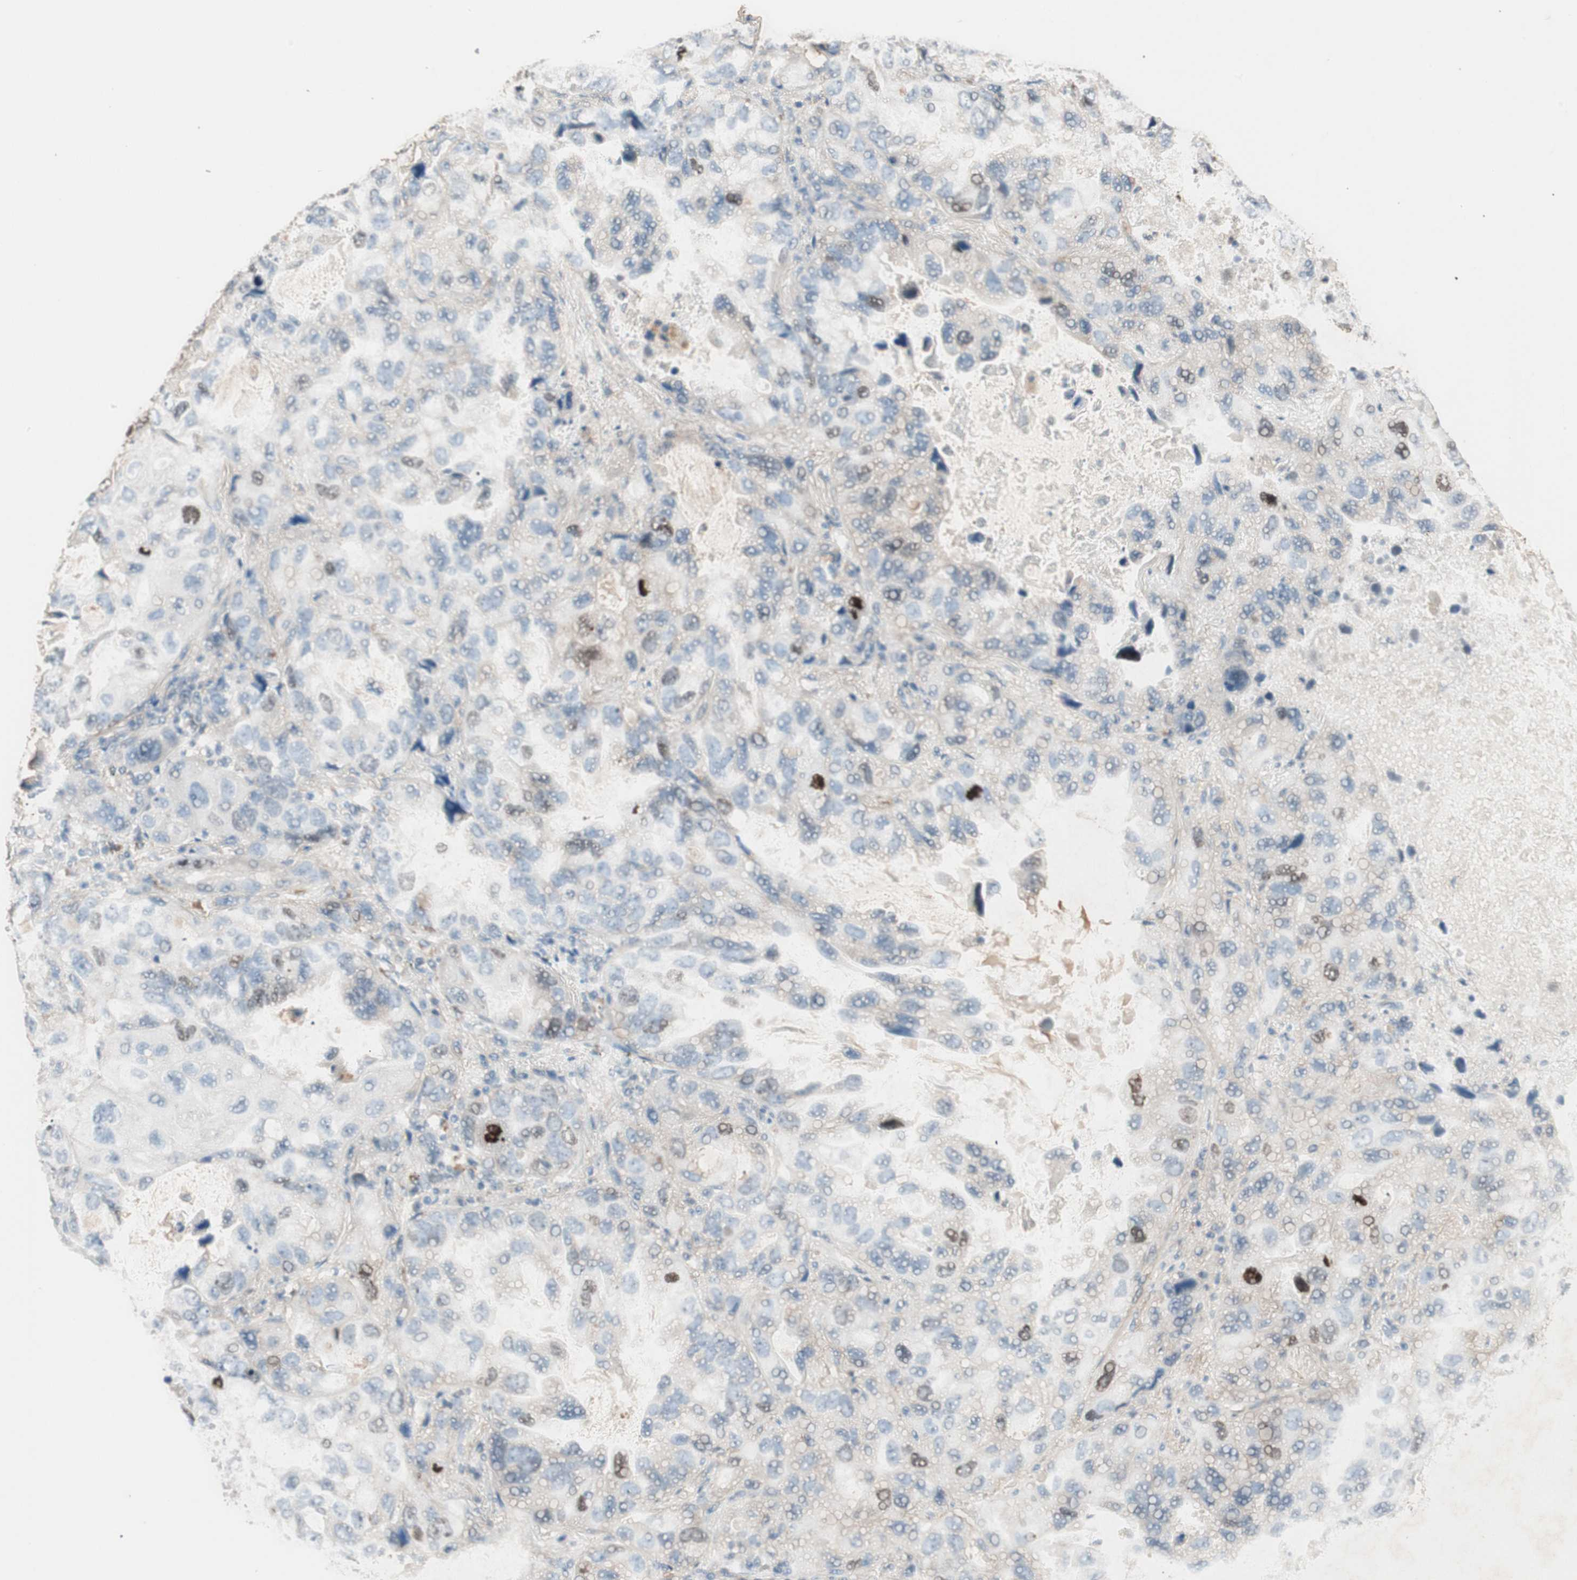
{"staining": {"intensity": "moderate", "quantity": "<25%", "location": "cytoplasmic/membranous,nuclear"}, "tissue": "lung cancer", "cell_type": "Tumor cells", "image_type": "cancer", "snomed": [{"axis": "morphology", "description": "Squamous cell carcinoma, NOS"}, {"axis": "topography", "description": "Lung"}], "caption": "An IHC histopathology image of tumor tissue is shown. Protein staining in brown shows moderate cytoplasmic/membranous and nuclear positivity in squamous cell carcinoma (lung) within tumor cells.", "gene": "NFRKB", "patient": {"sex": "female", "age": 73}}